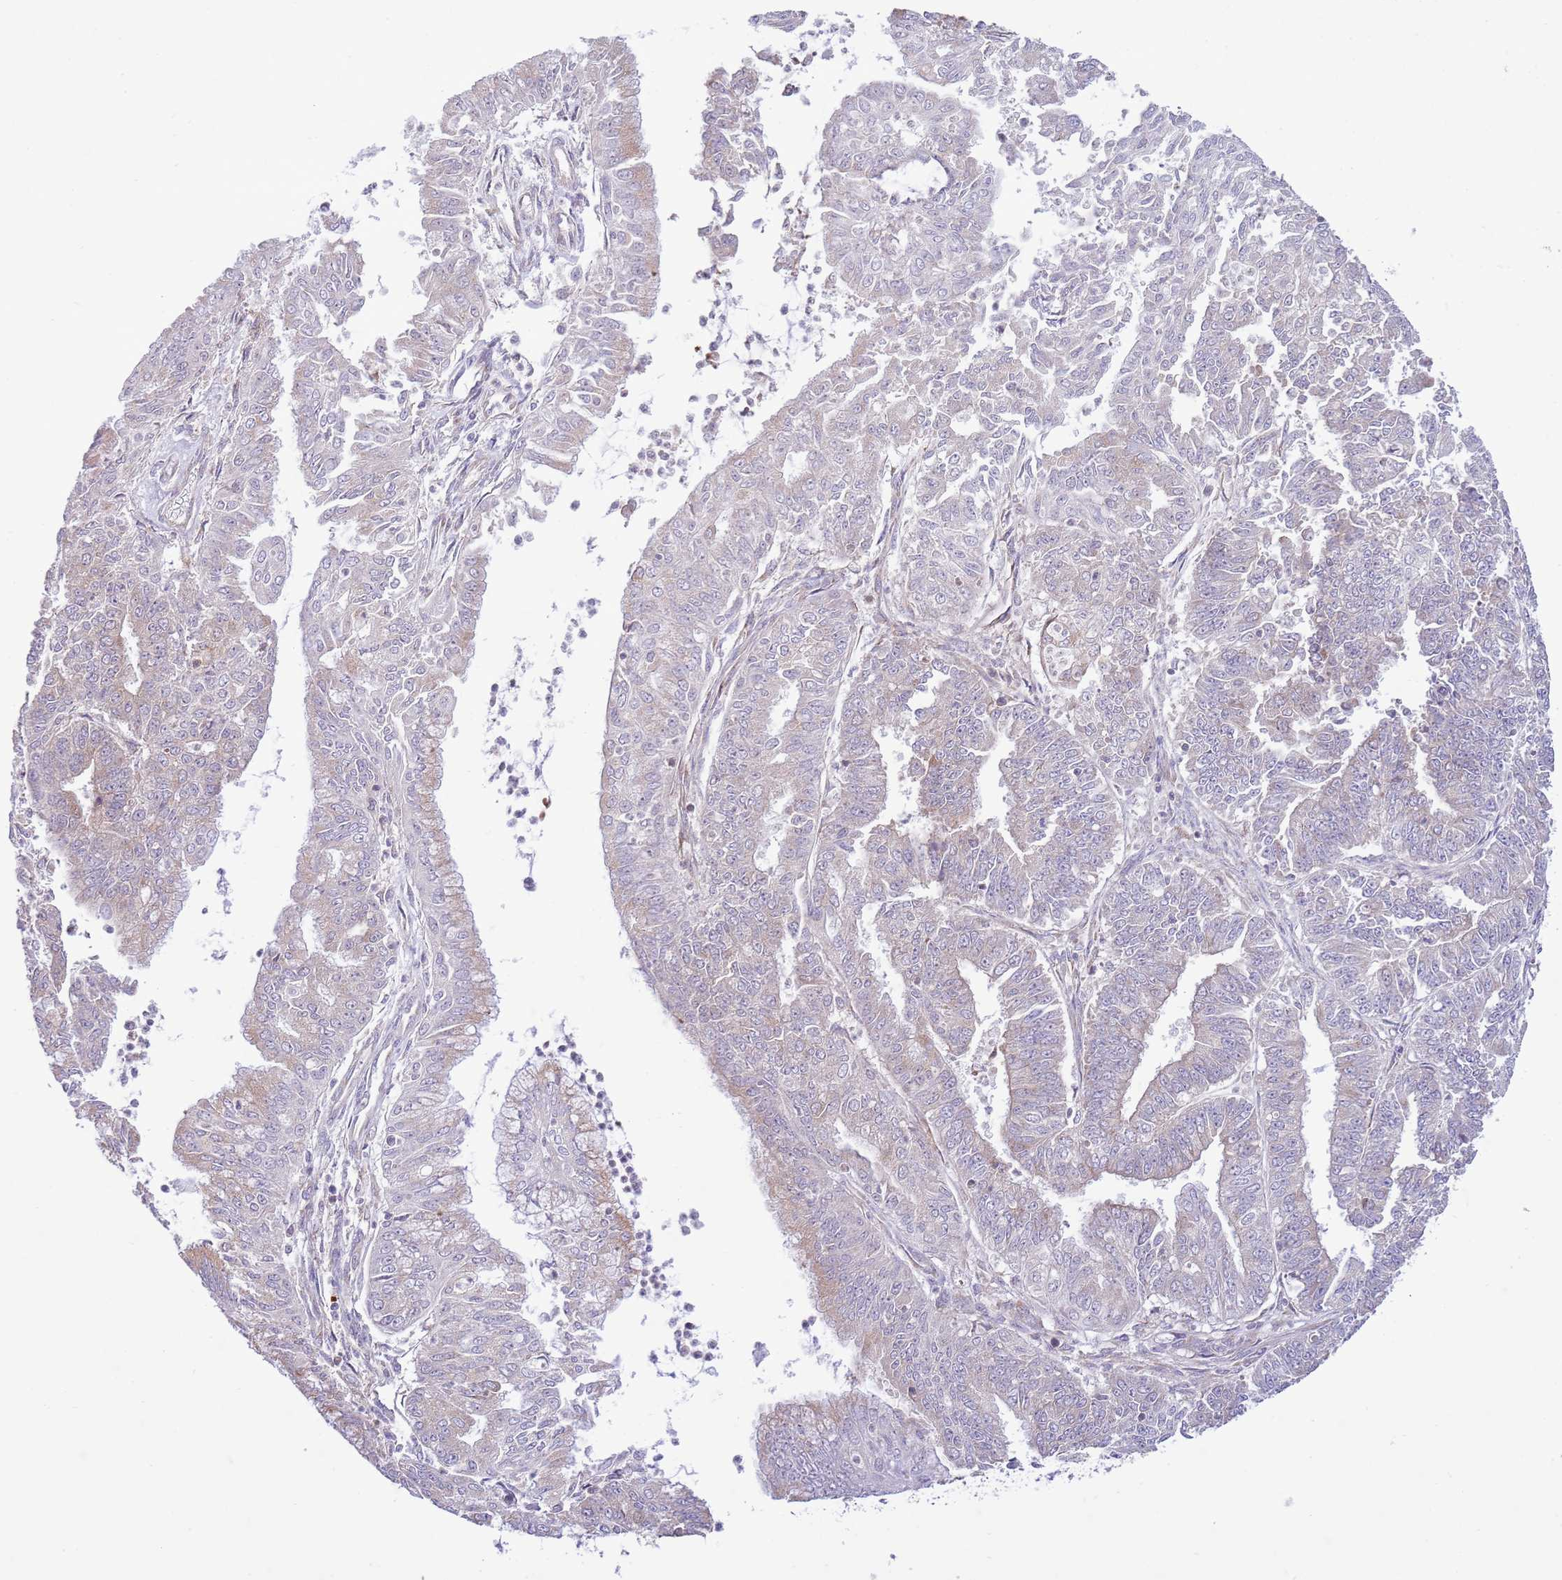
{"staining": {"intensity": "negative", "quantity": "none", "location": "none"}, "tissue": "endometrial cancer", "cell_type": "Tumor cells", "image_type": "cancer", "snomed": [{"axis": "morphology", "description": "Adenocarcinoma, NOS"}, {"axis": "topography", "description": "Endometrium"}], "caption": "A histopathology image of endometrial adenocarcinoma stained for a protein shows no brown staining in tumor cells.", "gene": "DAND5", "patient": {"sex": "female", "age": 73}}